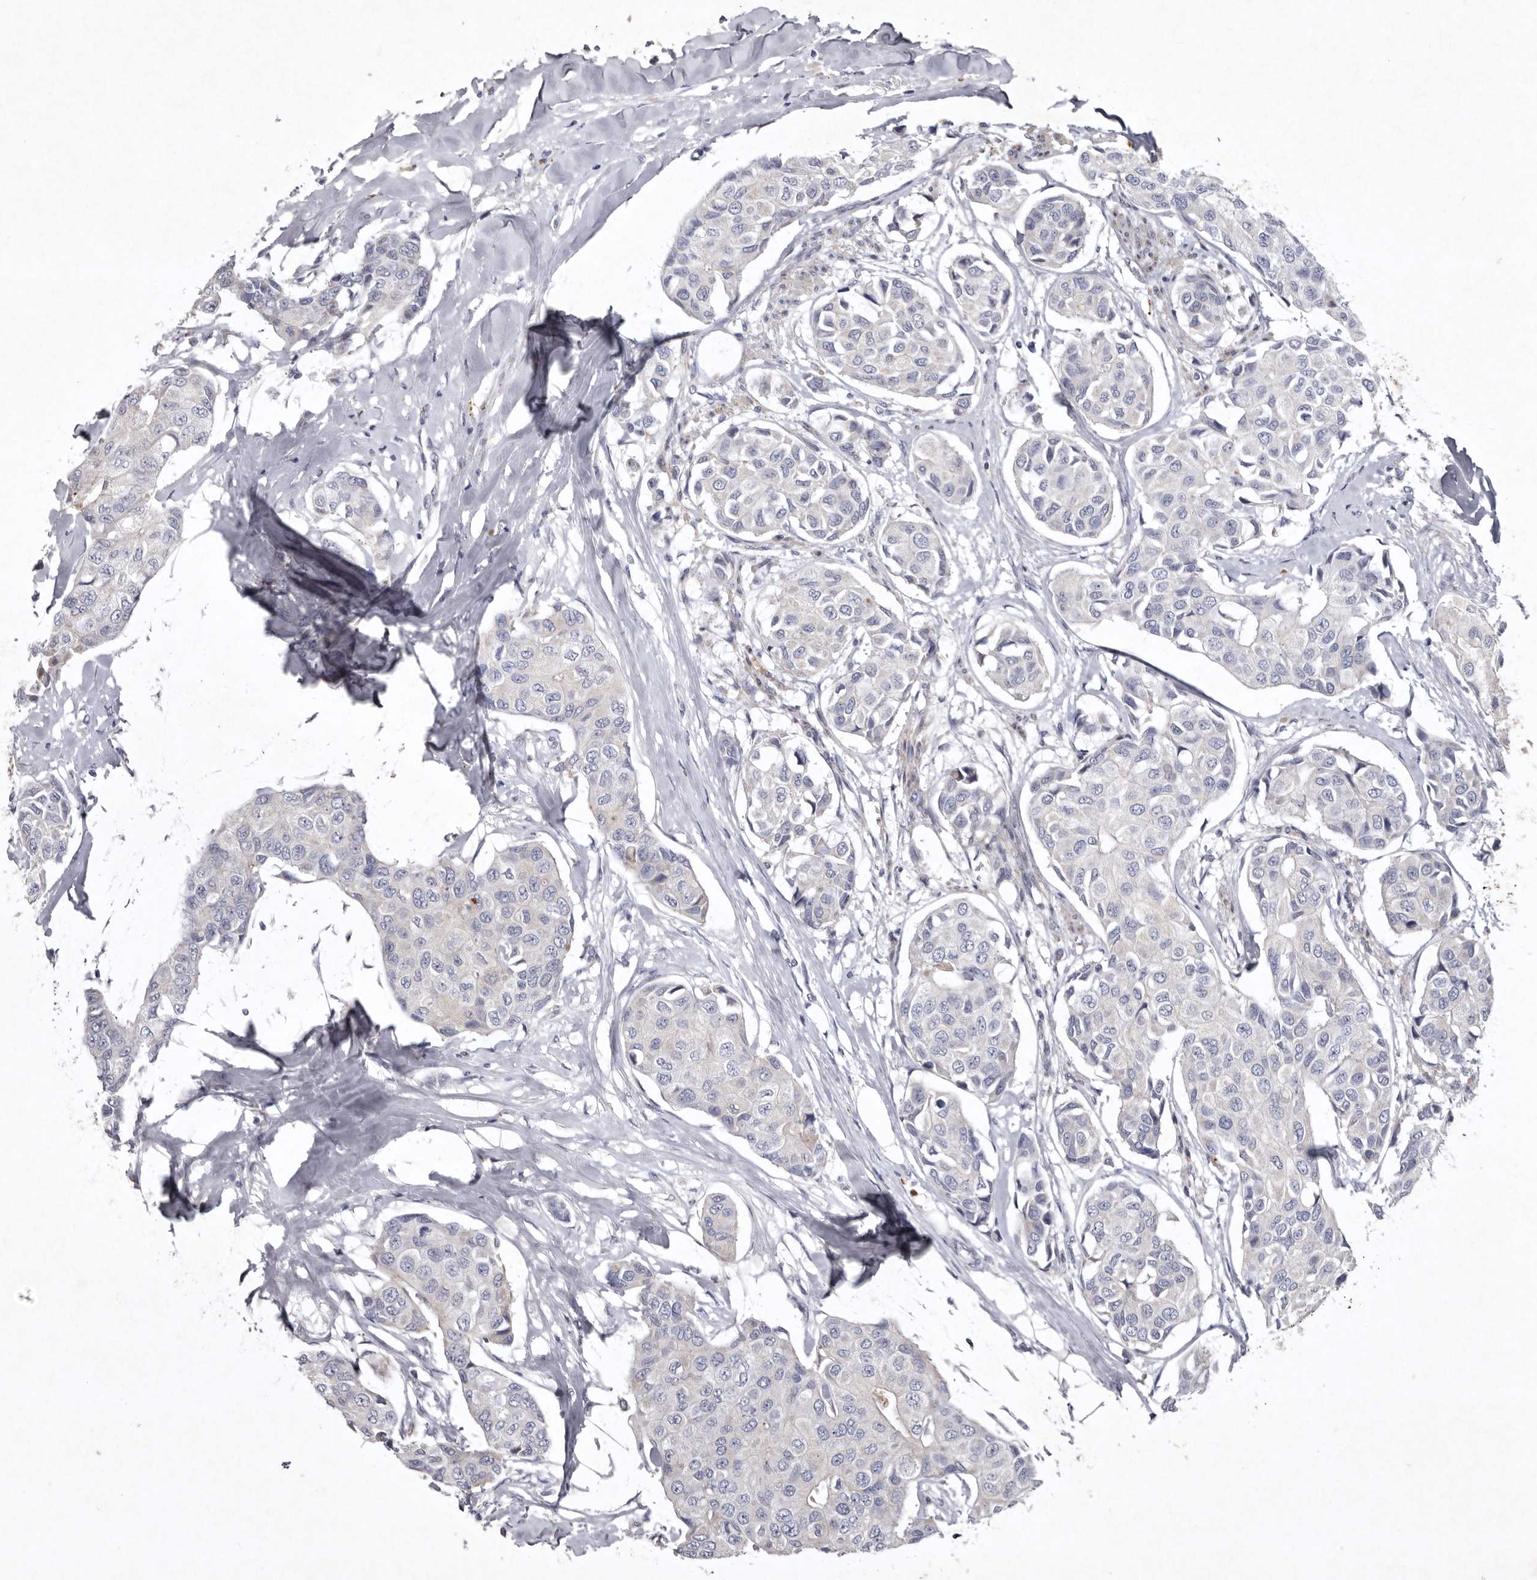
{"staining": {"intensity": "negative", "quantity": "none", "location": "none"}, "tissue": "breast cancer", "cell_type": "Tumor cells", "image_type": "cancer", "snomed": [{"axis": "morphology", "description": "Duct carcinoma"}, {"axis": "topography", "description": "Breast"}], "caption": "This is an immunohistochemistry image of invasive ductal carcinoma (breast). There is no staining in tumor cells.", "gene": "NKAIN4", "patient": {"sex": "female", "age": 80}}